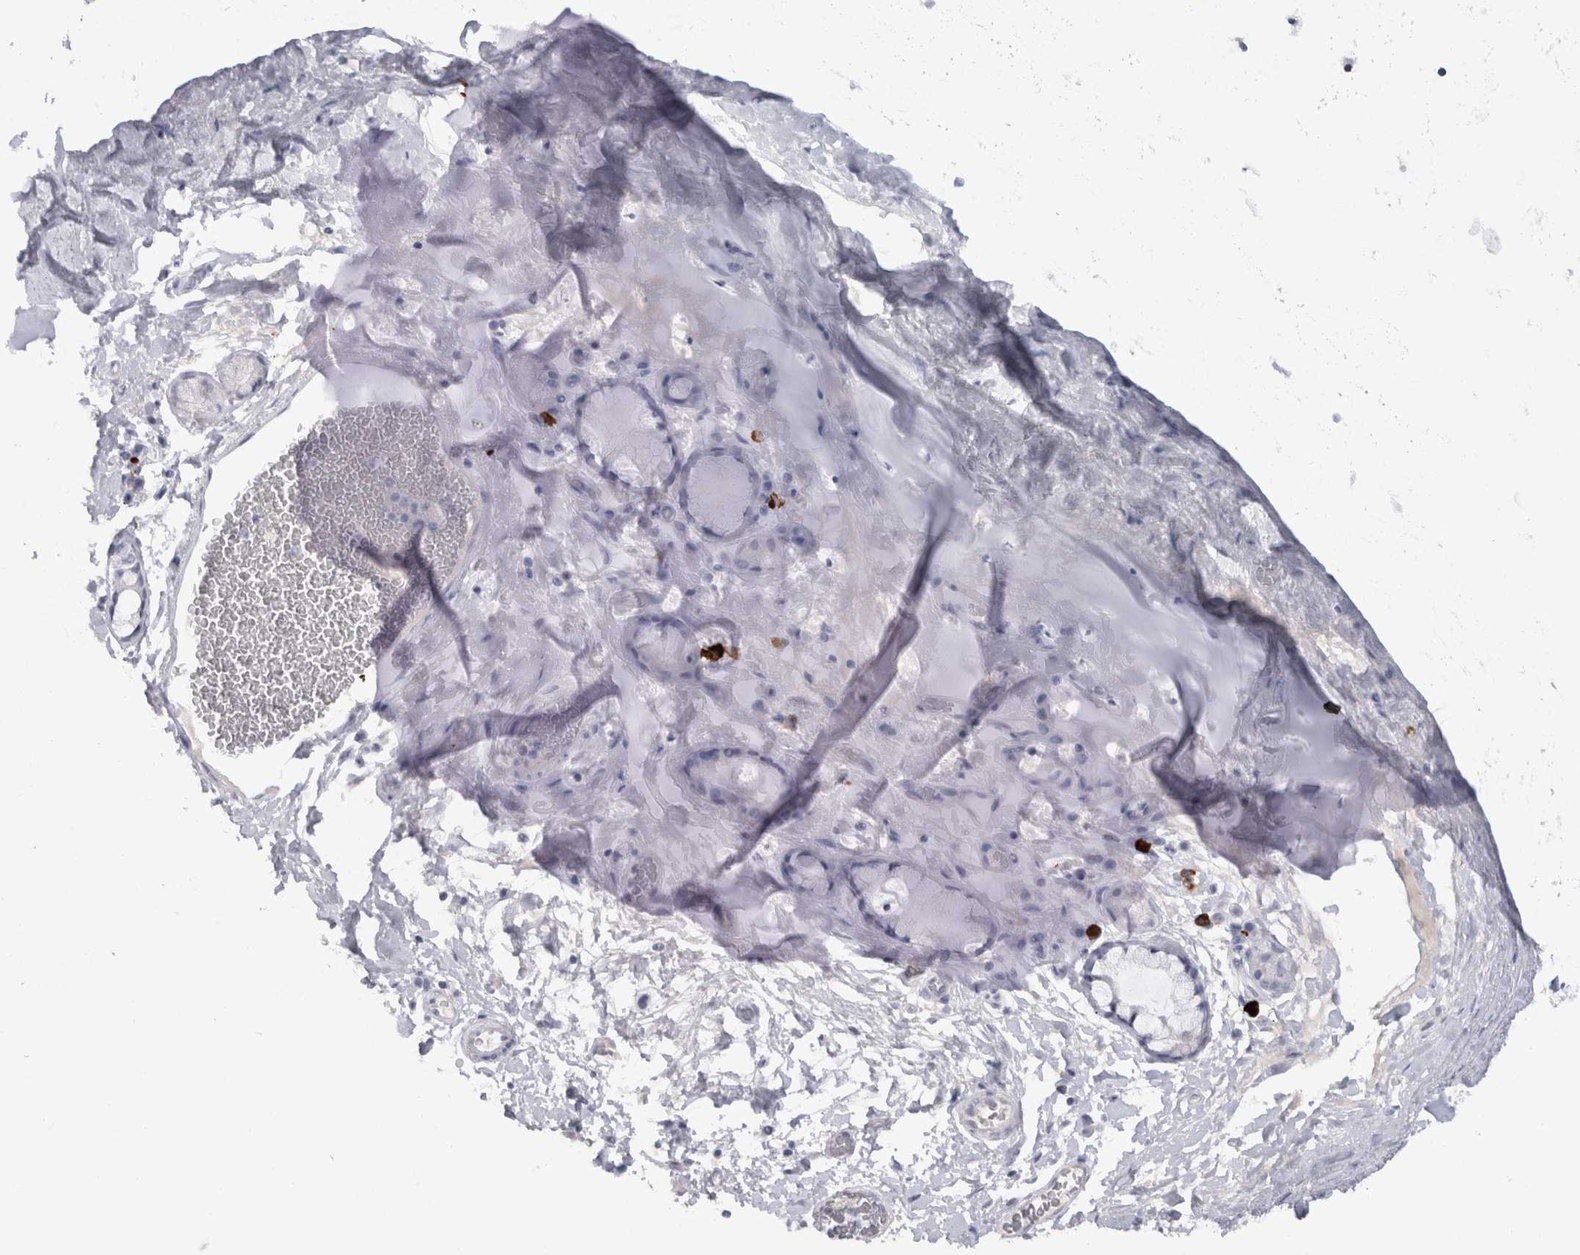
{"staining": {"intensity": "negative", "quantity": "none", "location": "none"}, "tissue": "adipose tissue", "cell_type": "Adipocytes", "image_type": "normal", "snomed": [{"axis": "morphology", "description": "Normal tissue, NOS"}, {"axis": "topography", "description": "Cartilage tissue"}], "caption": "Adipose tissue stained for a protein using immunohistochemistry (IHC) displays no positivity adipocytes.", "gene": "CDH17", "patient": {"sex": "female", "age": 63}}